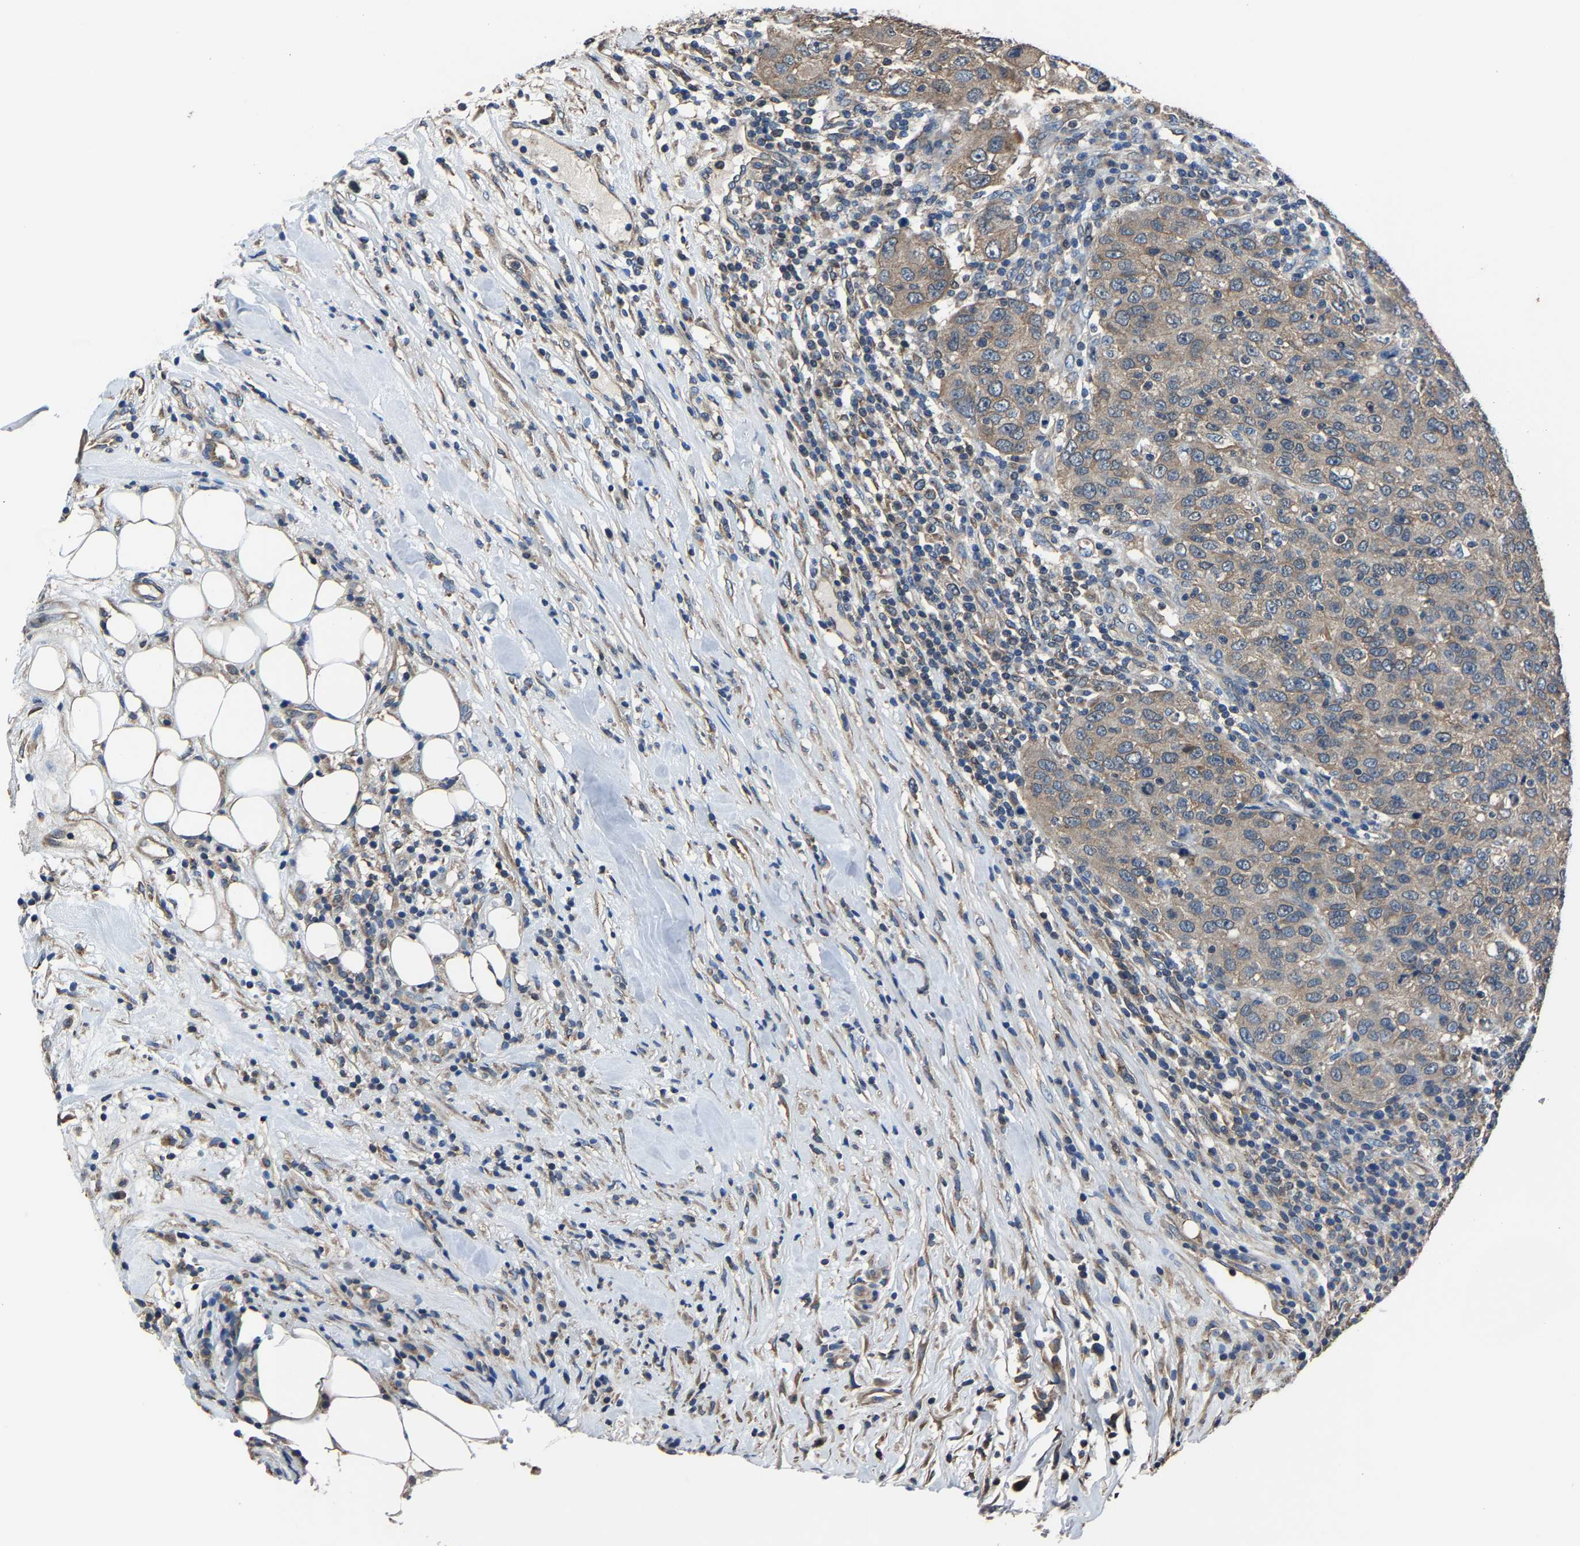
{"staining": {"intensity": "moderate", "quantity": "<25%", "location": "cytoplasmic/membranous"}, "tissue": "breast cancer", "cell_type": "Tumor cells", "image_type": "cancer", "snomed": [{"axis": "morphology", "description": "Duct carcinoma"}, {"axis": "topography", "description": "Breast"}], "caption": "Human breast infiltrating ductal carcinoma stained with a protein marker shows moderate staining in tumor cells.", "gene": "STRBP", "patient": {"sex": "female", "age": 37}}